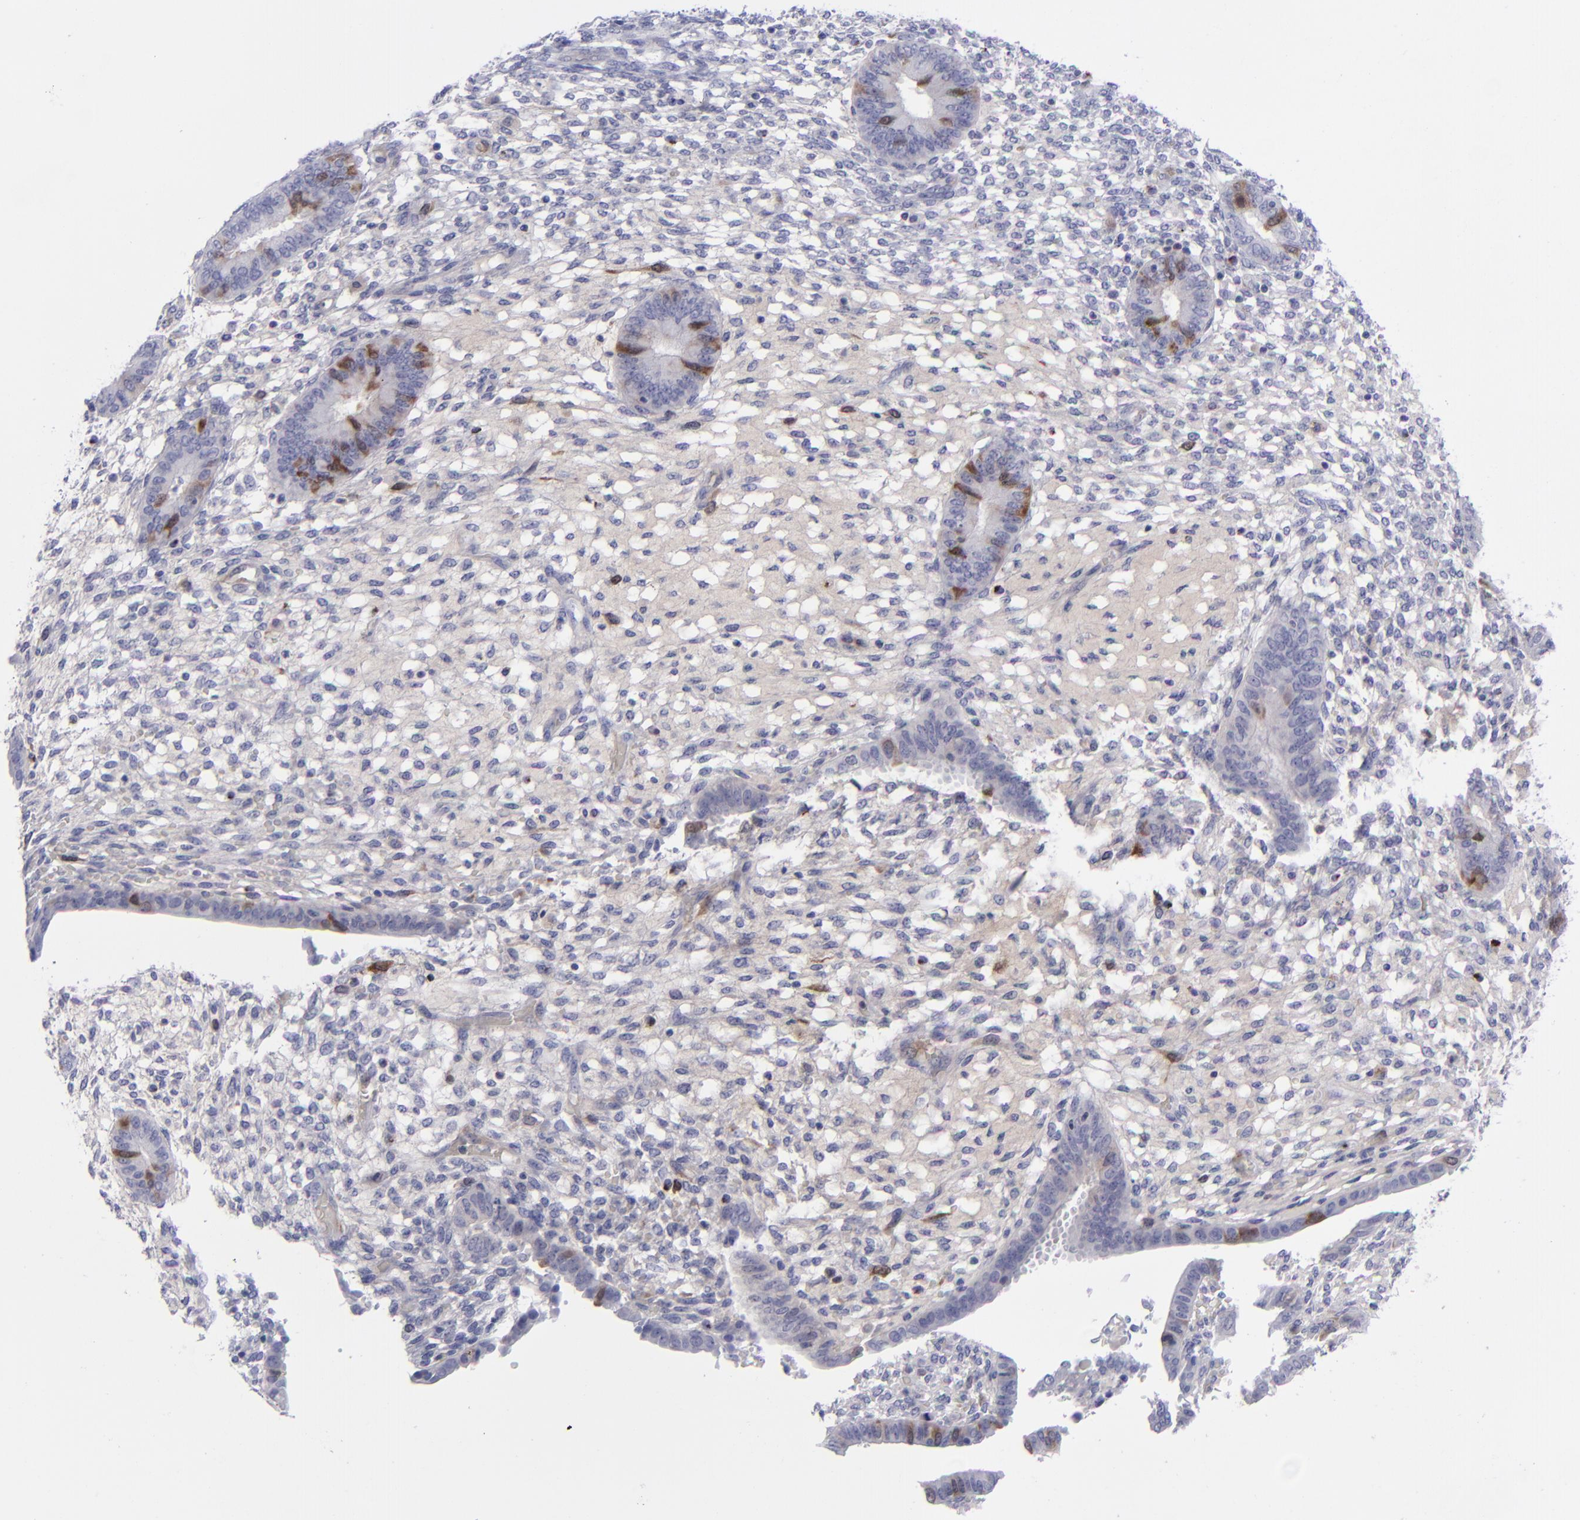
{"staining": {"intensity": "moderate", "quantity": "<25%", "location": "cytoplasmic/membranous"}, "tissue": "endometrium", "cell_type": "Cells in endometrial stroma", "image_type": "normal", "snomed": [{"axis": "morphology", "description": "Normal tissue, NOS"}, {"axis": "topography", "description": "Endometrium"}], "caption": "Moderate cytoplasmic/membranous expression is identified in approximately <25% of cells in endometrial stroma in normal endometrium.", "gene": "AURKA", "patient": {"sex": "female", "age": 42}}